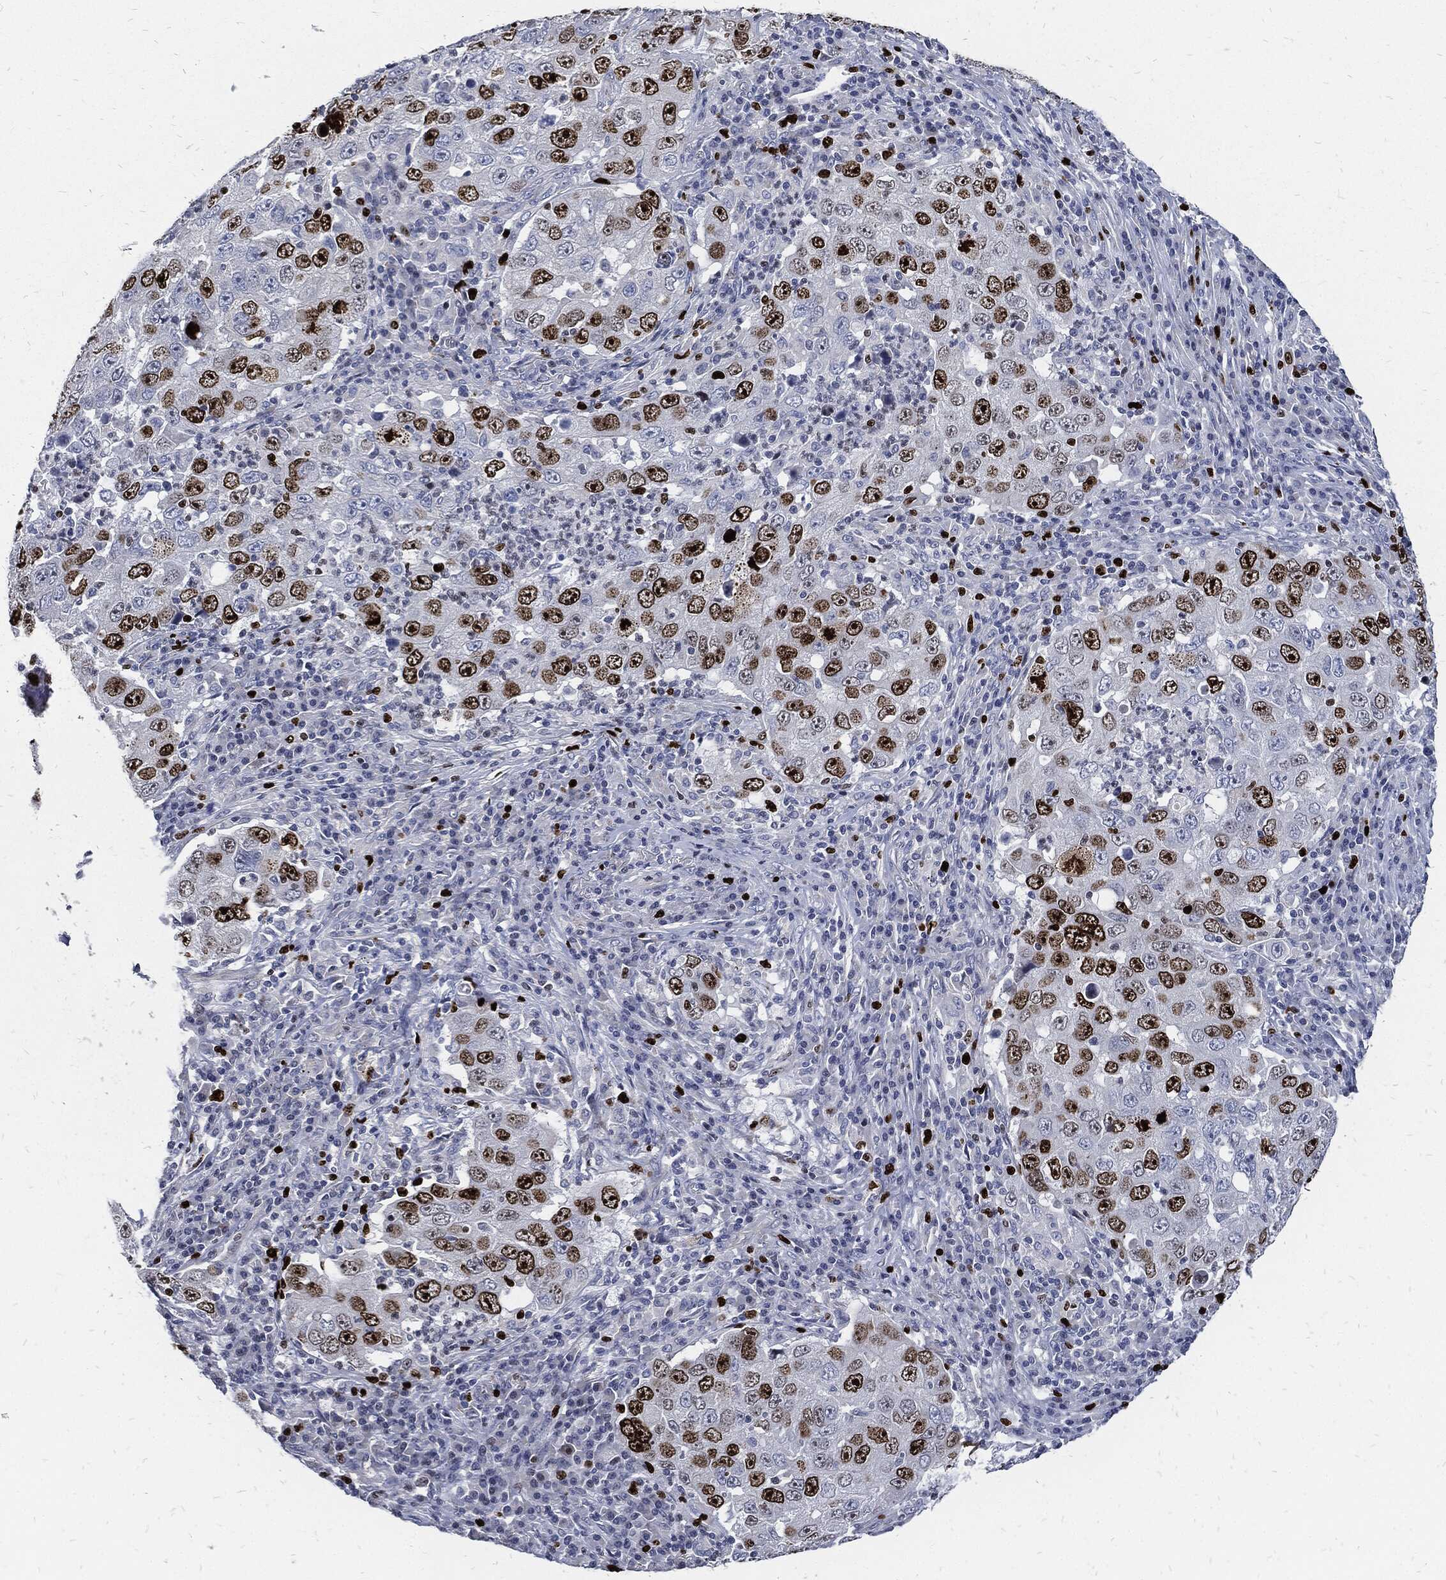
{"staining": {"intensity": "strong", "quantity": "<25%", "location": "nuclear"}, "tissue": "lung cancer", "cell_type": "Tumor cells", "image_type": "cancer", "snomed": [{"axis": "morphology", "description": "Adenocarcinoma, NOS"}, {"axis": "topography", "description": "Lung"}], "caption": "Immunohistochemical staining of lung adenocarcinoma demonstrates medium levels of strong nuclear positivity in approximately <25% of tumor cells.", "gene": "MKI67", "patient": {"sex": "male", "age": 73}}